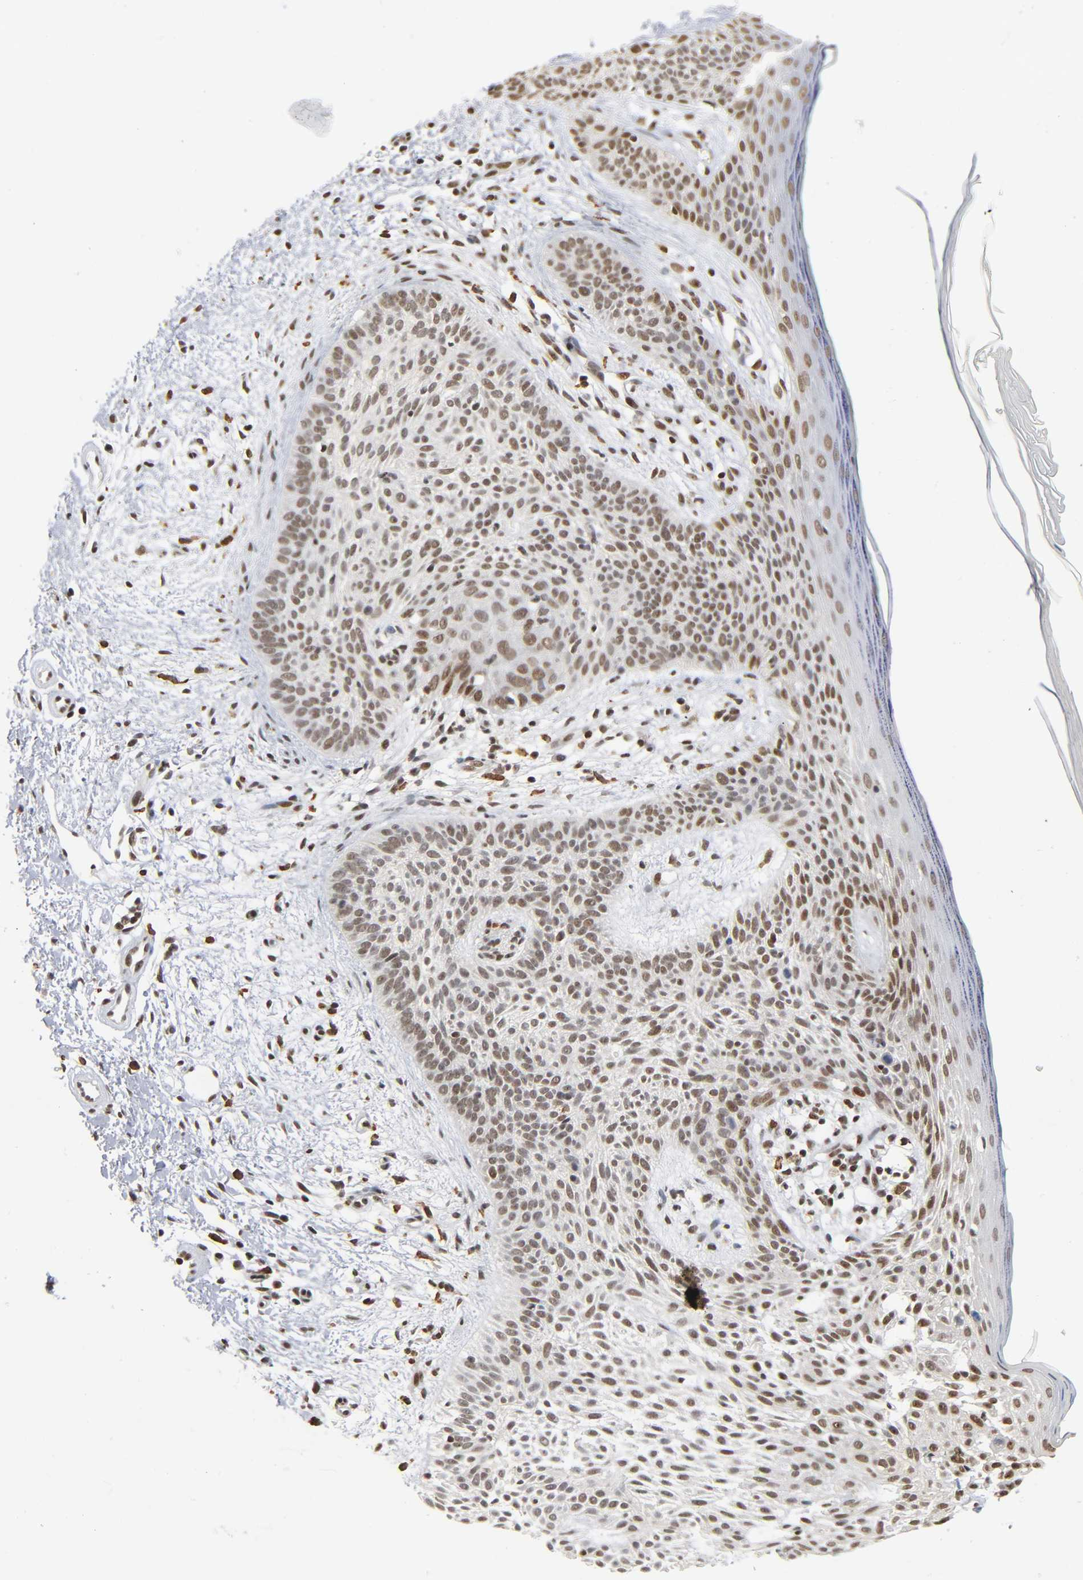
{"staining": {"intensity": "moderate", "quantity": ">75%", "location": "nuclear"}, "tissue": "skin cancer", "cell_type": "Tumor cells", "image_type": "cancer", "snomed": [{"axis": "morphology", "description": "Normal tissue, NOS"}, {"axis": "morphology", "description": "Basal cell carcinoma"}, {"axis": "topography", "description": "Skin"}], "caption": "An immunohistochemistry histopathology image of tumor tissue is shown. Protein staining in brown highlights moderate nuclear positivity in basal cell carcinoma (skin) within tumor cells.", "gene": "SUMO1", "patient": {"sex": "female", "age": 69}}